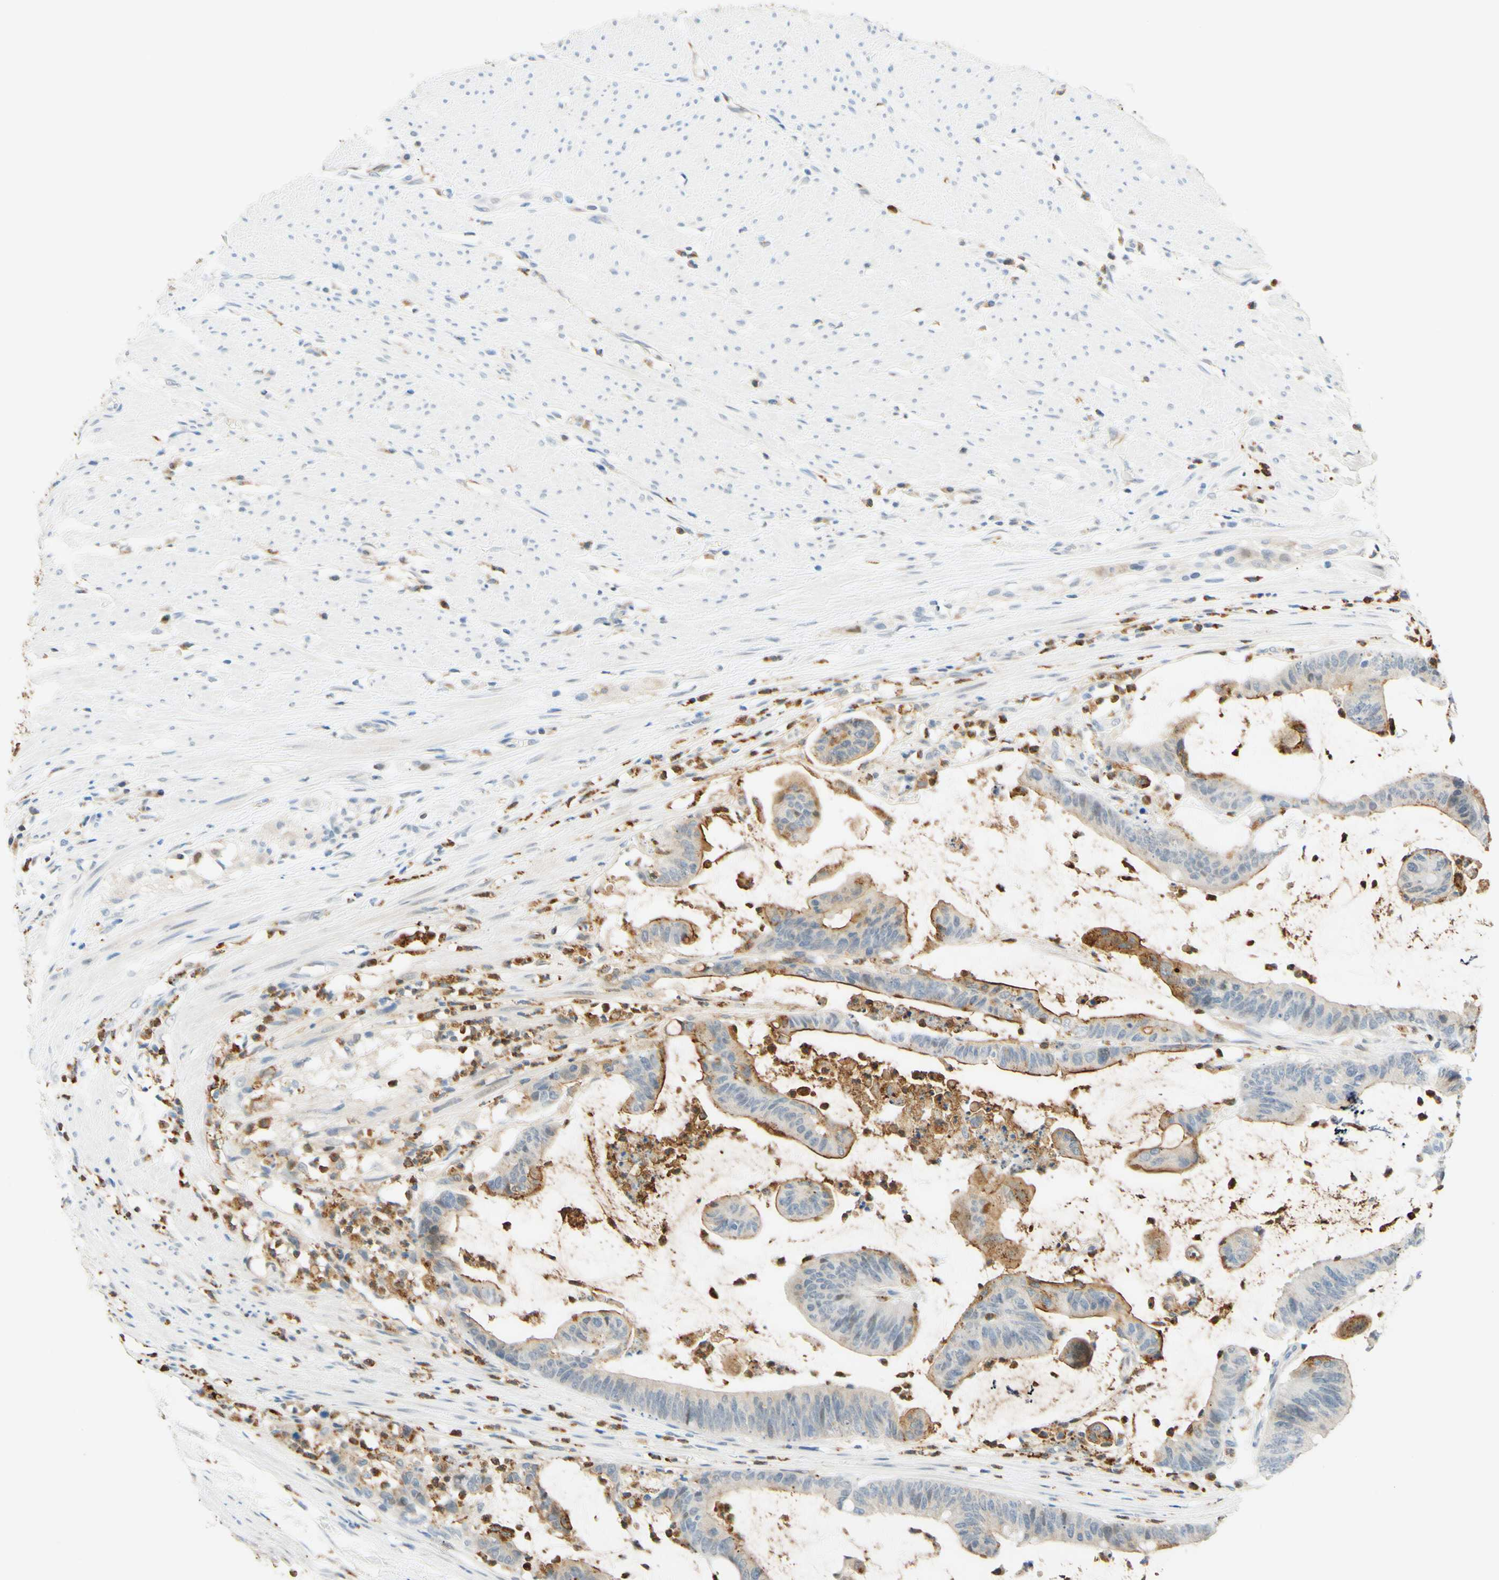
{"staining": {"intensity": "weak", "quantity": "25%-75%", "location": "cytoplasmic/membranous"}, "tissue": "colorectal cancer", "cell_type": "Tumor cells", "image_type": "cancer", "snomed": [{"axis": "morphology", "description": "Adenocarcinoma, NOS"}, {"axis": "topography", "description": "Rectum"}], "caption": "Protein expression analysis of human colorectal cancer (adenocarcinoma) reveals weak cytoplasmic/membranous positivity in approximately 25%-75% of tumor cells. Using DAB (3,3'-diaminobenzidine) (brown) and hematoxylin (blue) stains, captured at high magnification using brightfield microscopy.", "gene": "TREM2", "patient": {"sex": "female", "age": 66}}